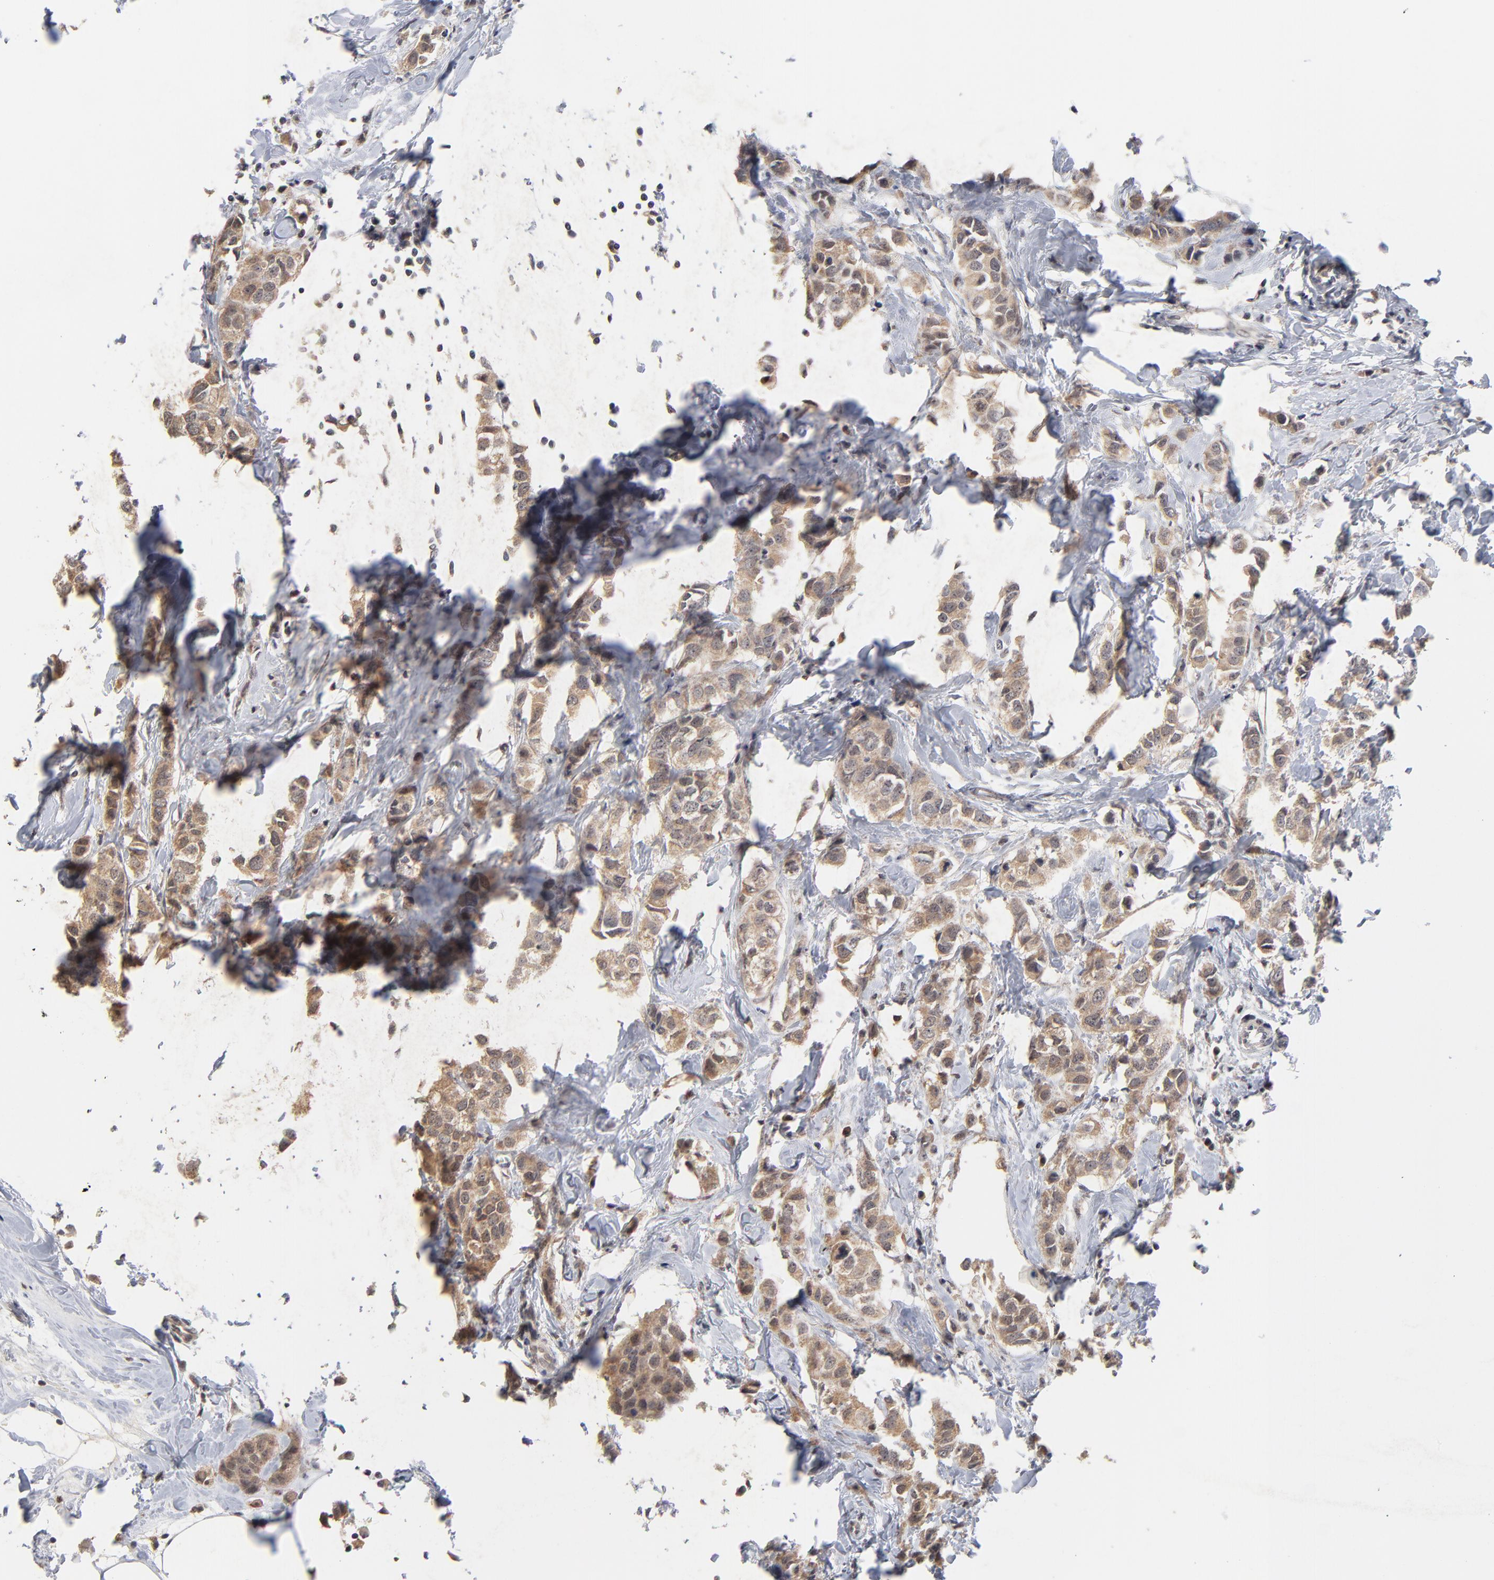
{"staining": {"intensity": "moderate", "quantity": ">75%", "location": "cytoplasmic/membranous"}, "tissue": "breast cancer", "cell_type": "Tumor cells", "image_type": "cancer", "snomed": [{"axis": "morphology", "description": "Normal tissue, NOS"}, {"axis": "morphology", "description": "Duct carcinoma"}, {"axis": "topography", "description": "Breast"}], "caption": "An immunohistochemistry (IHC) image of tumor tissue is shown. Protein staining in brown shows moderate cytoplasmic/membranous positivity in breast infiltrating ductal carcinoma within tumor cells.", "gene": "WSB1", "patient": {"sex": "female", "age": 50}}